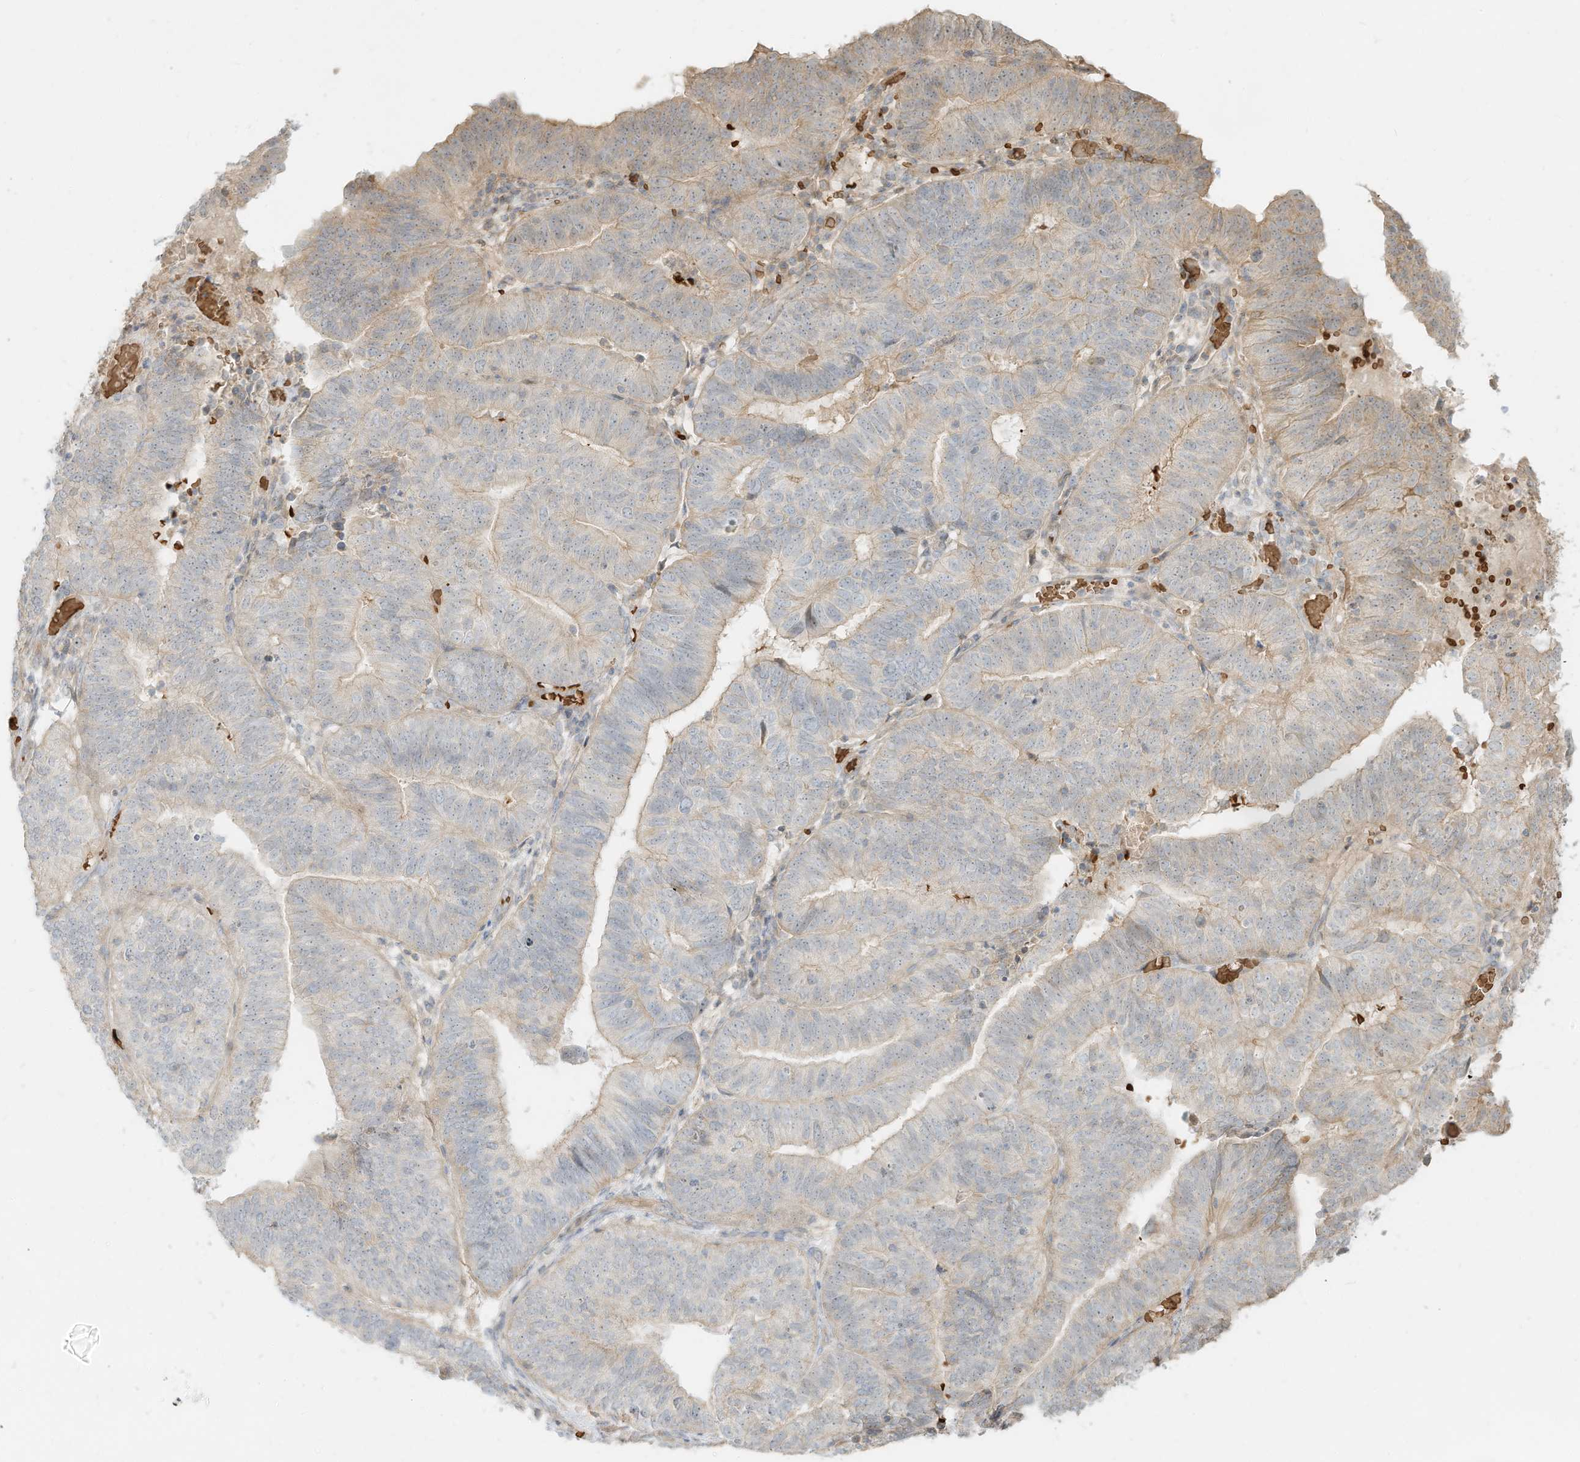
{"staining": {"intensity": "weak", "quantity": "25%-75%", "location": "cytoplasmic/membranous"}, "tissue": "endometrial cancer", "cell_type": "Tumor cells", "image_type": "cancer", "snomed": [{"axis": "morphology", "description": "Adenocarcinoma, NOS"}, {"axis": "topography", "description": "Uterus"}], "caption": "Immunohistochemistry (IHC) of endometrial cancer shows low levels of weak cytoplasmic/membranous staining in approximately 25%-75% of tumor cells.", "gene": "OFD1", "patient": {"sex": "female", "age": 77}}